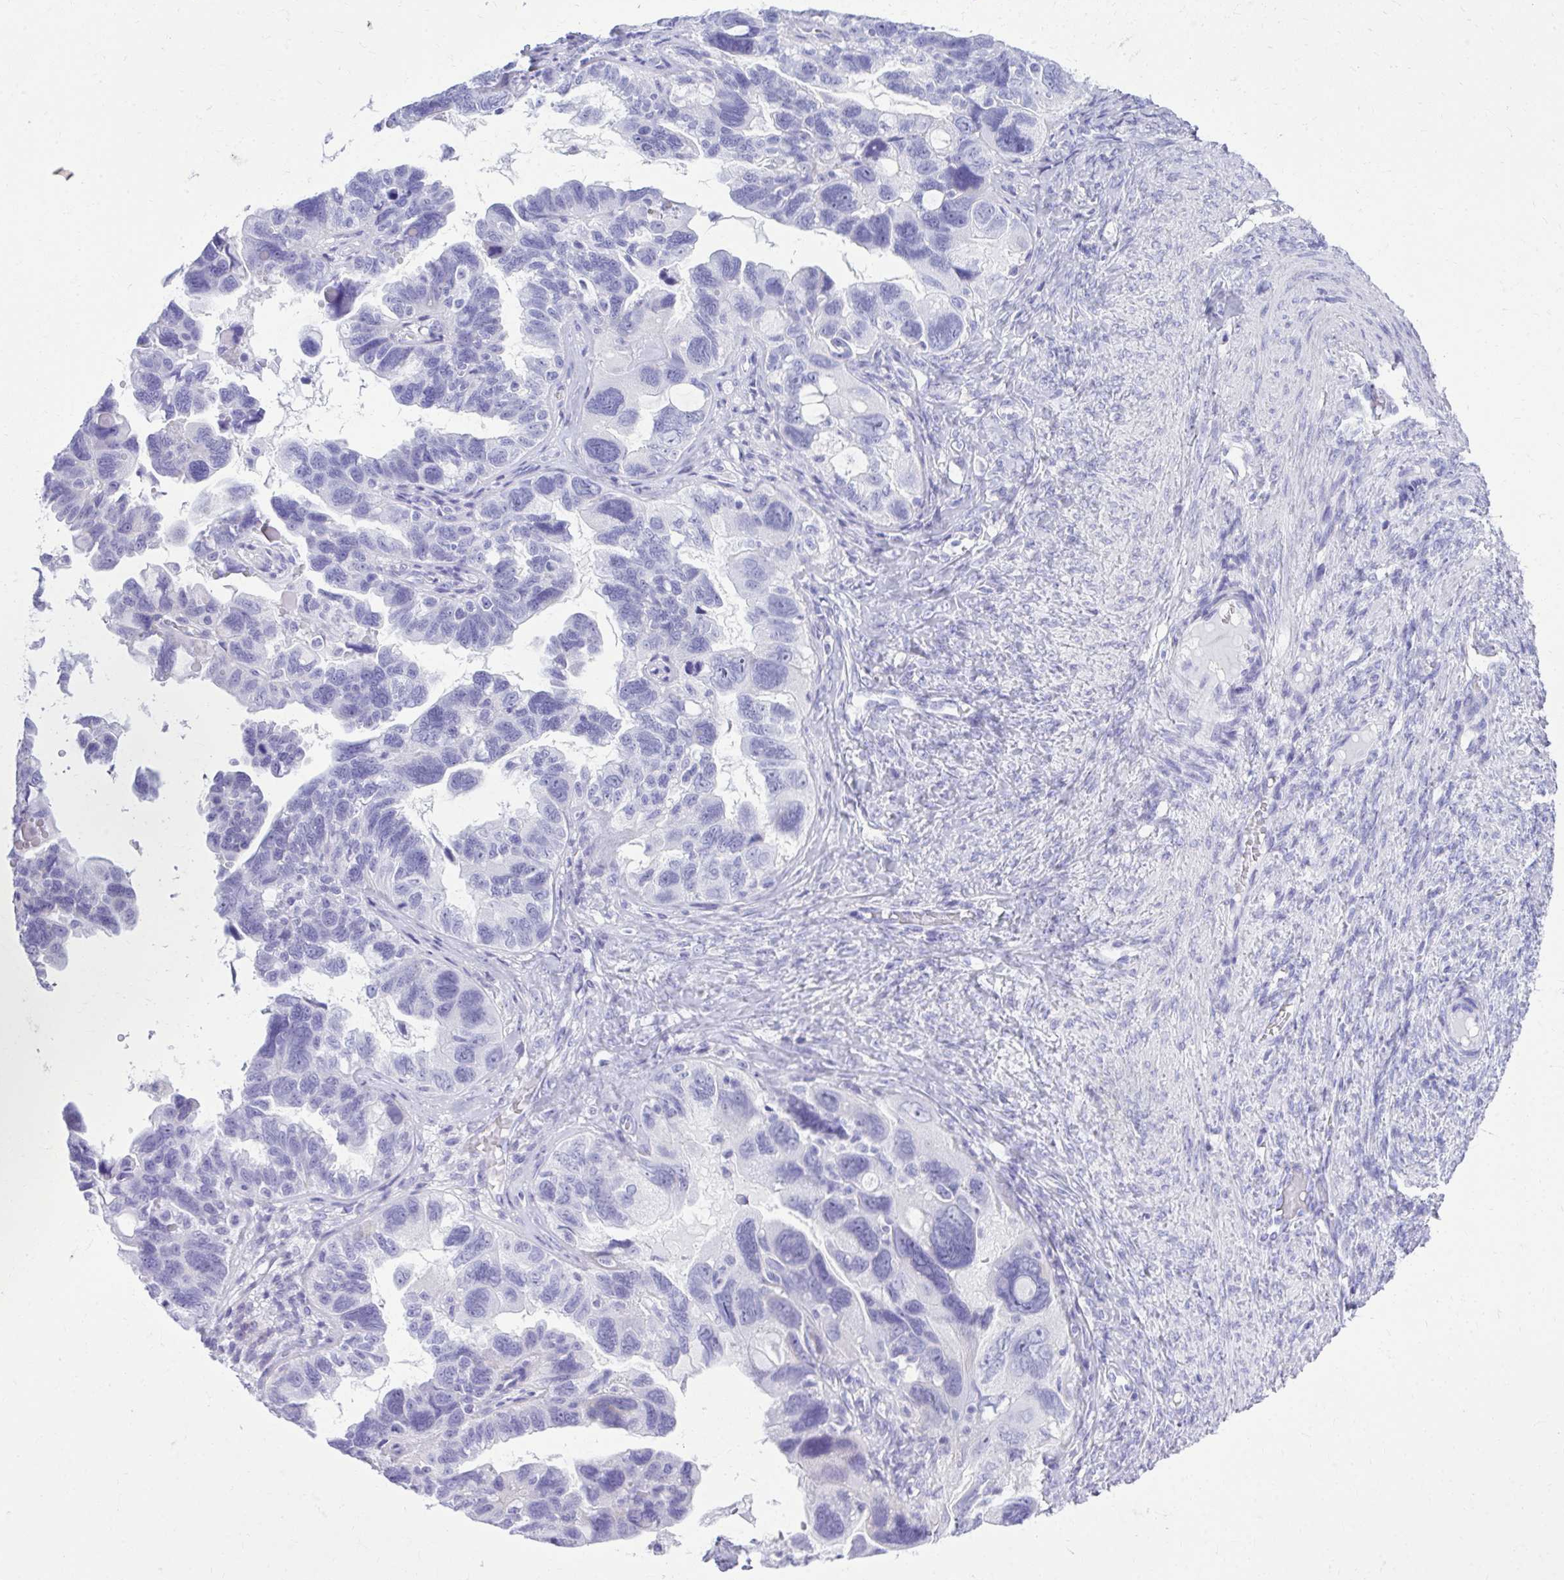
{"staining": {"intensity": "negative", "quantity": "none", "location": "none"}, "tissue": "ovarian cancer", "cell_type": "Tumor cells", "image_type": "cancer", "snomed": [{"axis": "morphology", "description": "Cystadenocarcinoma, serous, NOS"}, {"axis": "topography", "description": "Ovary"}], "caption": "This micrograph is of ovarian cancer stained with immunohistochemistry (IHC) to label a protein in brown with the nuclei are counter-stained blue. There is no positivity in tumor cells. (DAB (3,3'-diaminobenzidine) immunohistochemistry (IHC) visualized using brightfield microscopy, high magnification).", "gene": "RALYL", "patient": {"sex": "female", "age": 60}}